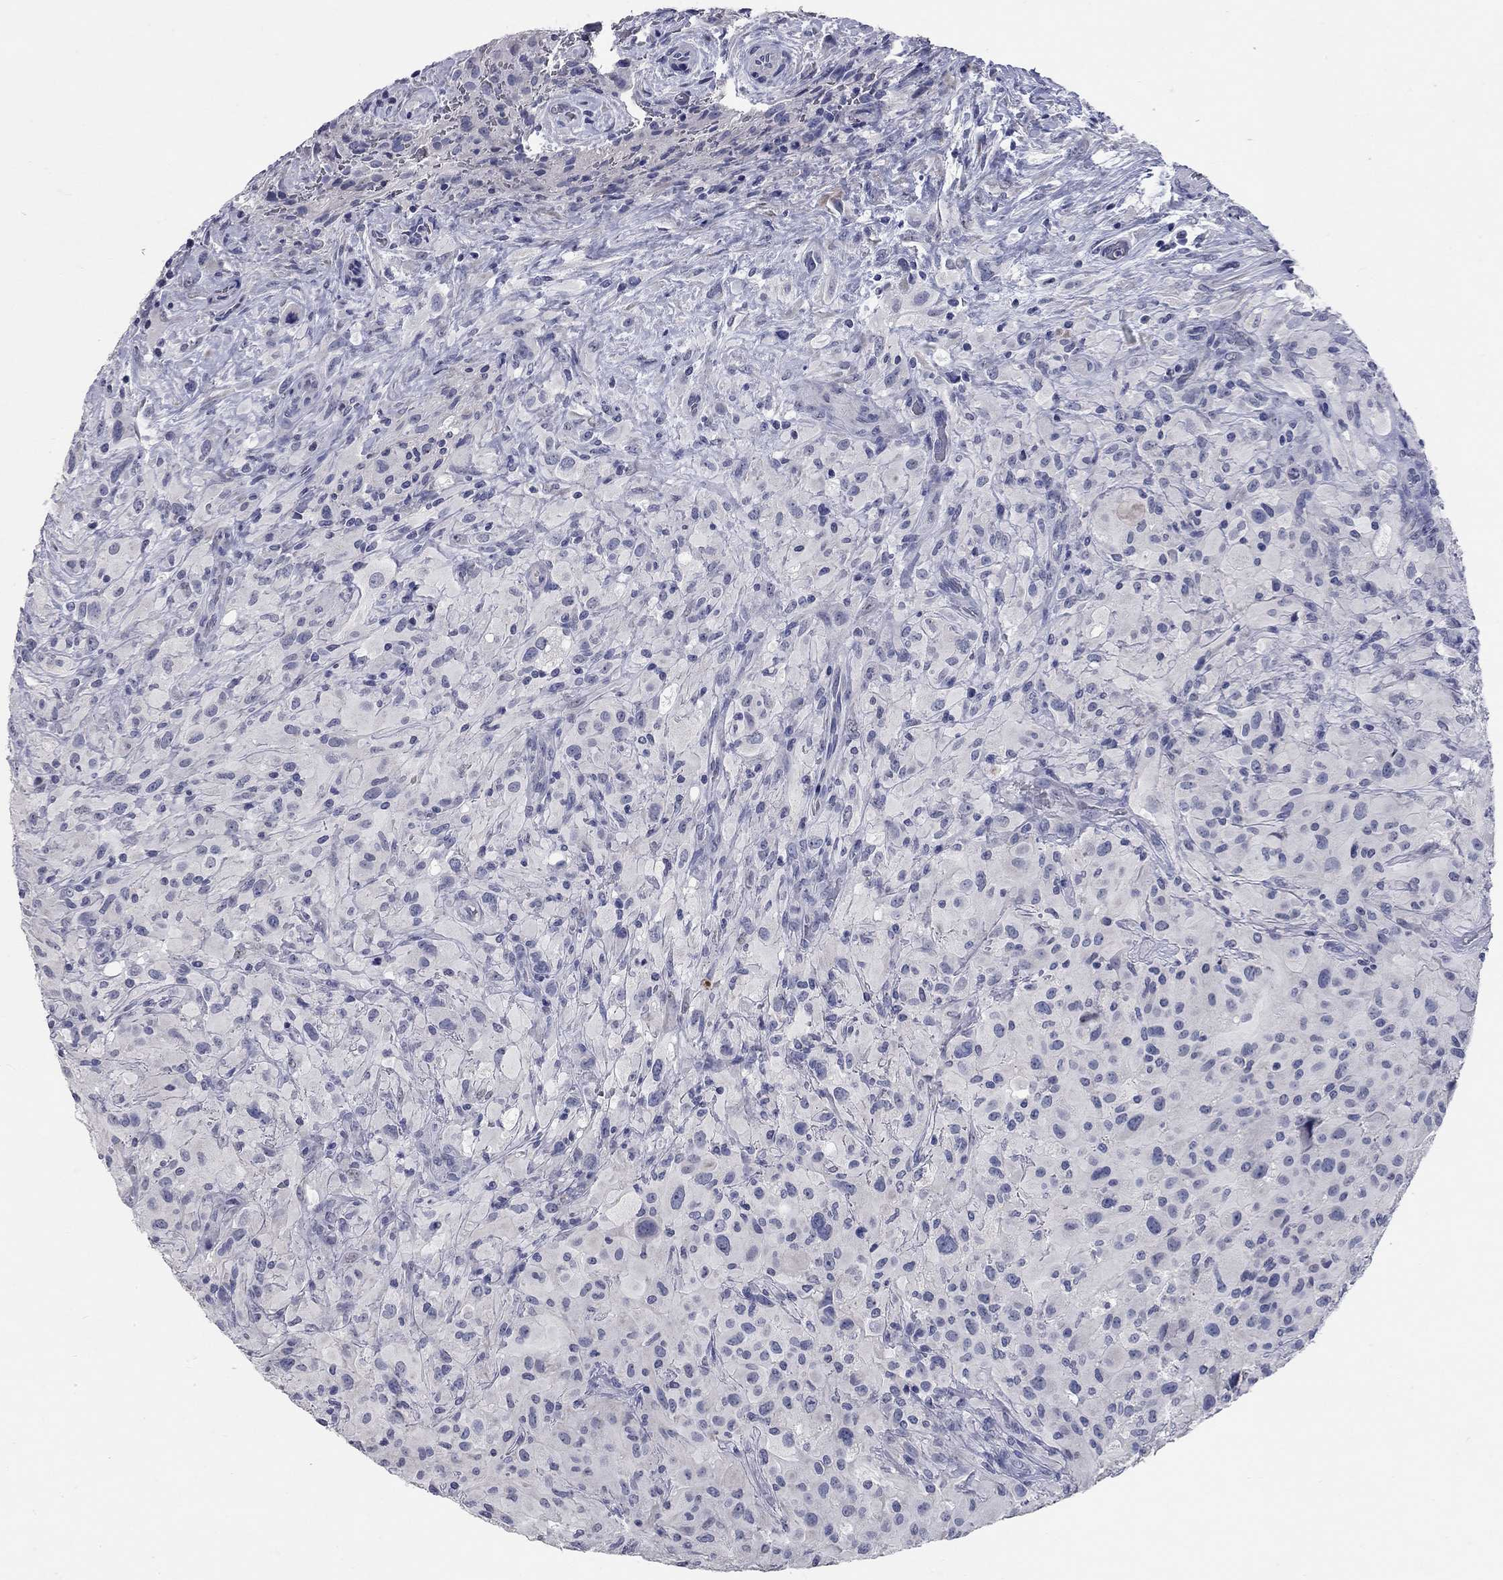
{"staining": {"intensity": "negative", "quantity": "none", "location": "none"}, "tissue": "glioma", "cell_type": "Tumor cells", "image_type": "cancer", "snomed": [{"axis": "morphology", "description": "Glioma, malignant, High grade"}, {"axis": "topography", "description": "Cerebral cortex"}], "caption": "Immunohistochemistry micrograph of neoplastic tissue: malignant glioma (high-grade) stained with DAB (3,3'-diaminobenzidine) reveals no significant protein positivity in tumor cells.", "gene": "SYT12", "patient": {"sex": "male", "age": 35}}